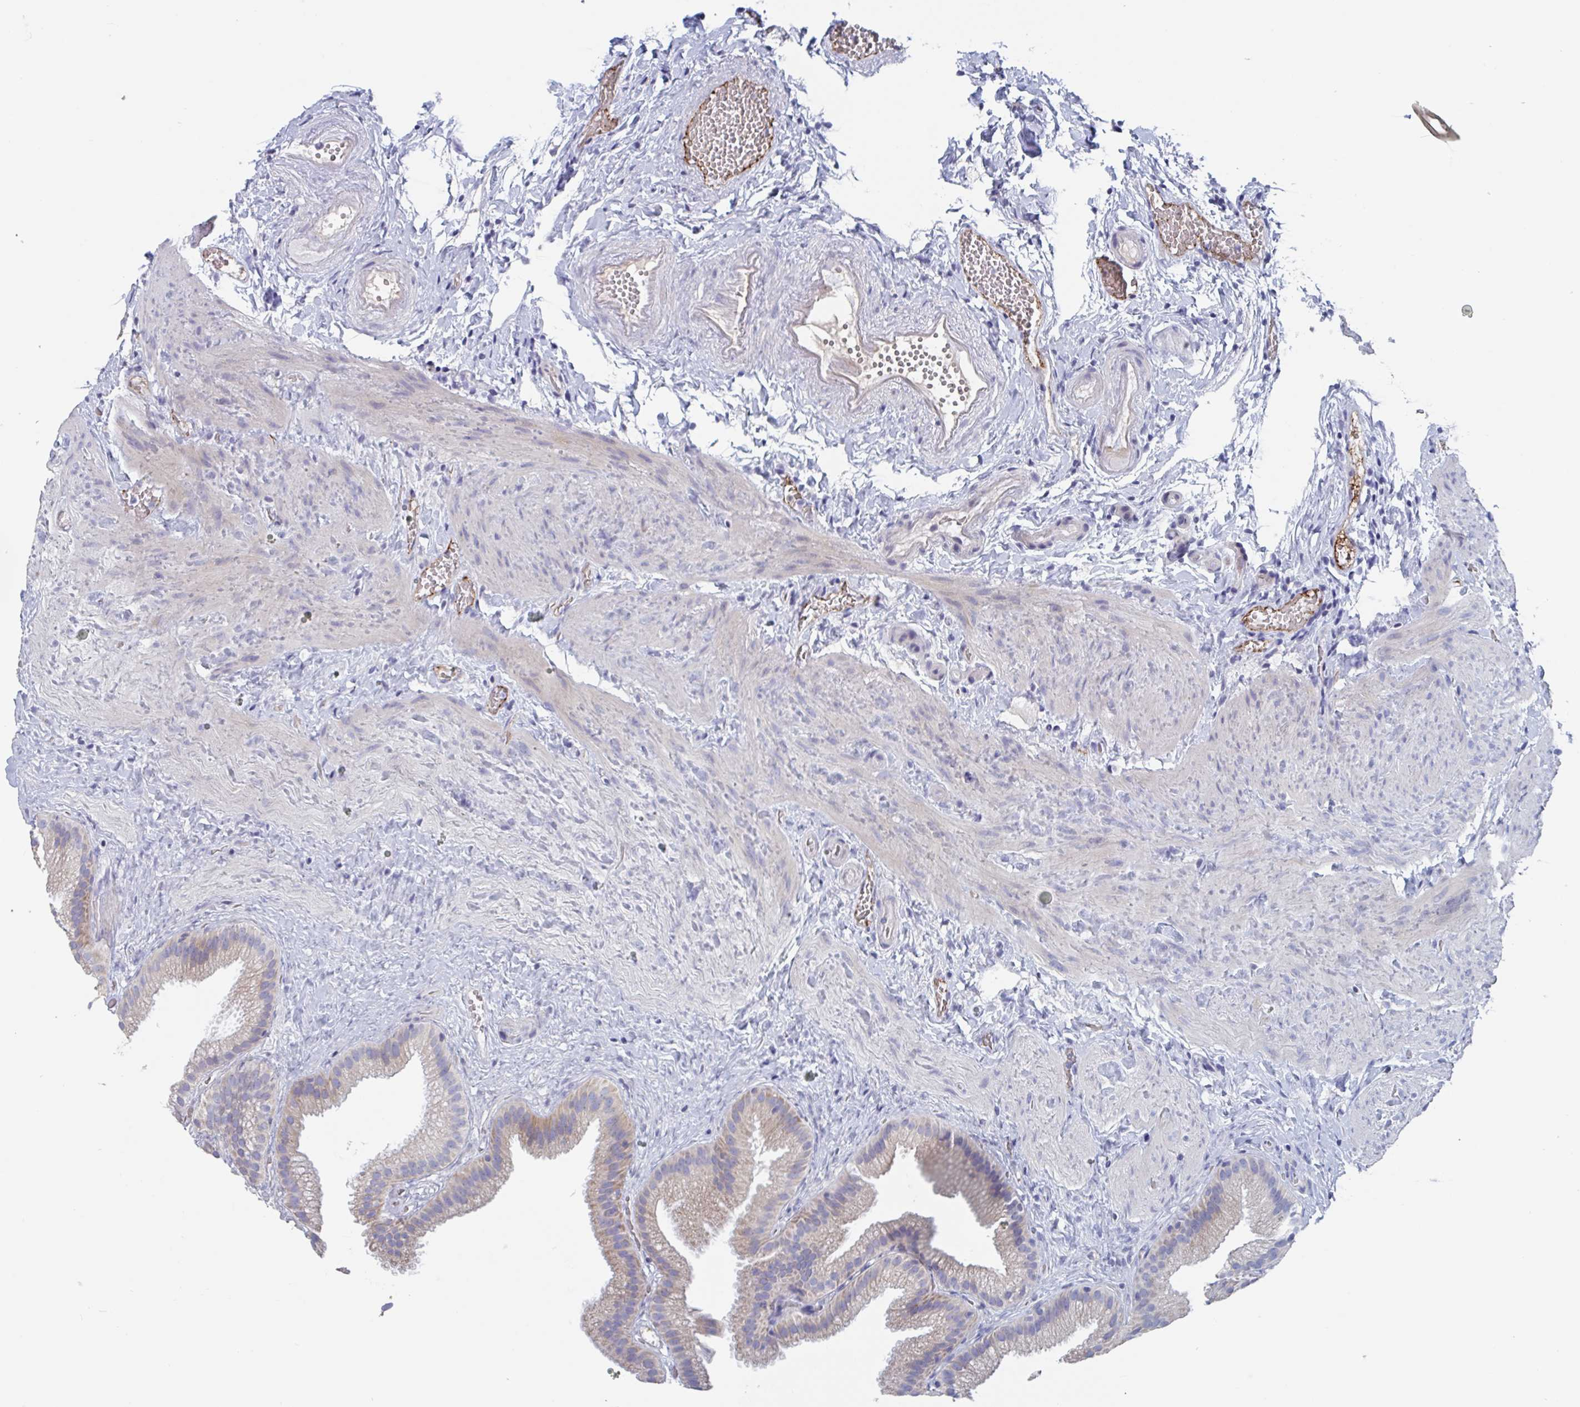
{"staining": {"intensity": "weak", "quantity": "<25%", "location": "cytoplasmic/membranous"}, "tissue": "gallbladder", "cell_type": "Glandular cells", "image_type": "normal", "snomed": [{"axis": "morphology", "description": "Normal tissue, NOS"}, {"axis": "topography", "description": "Gallbladder"}], "caption": "This is a image of immunohistochemistry staining of unremarkable gallbladder, which shows no positivity in glandular cells.", "gene": "ABHD16A", "patient": {"sex": "female", "age": 63}}